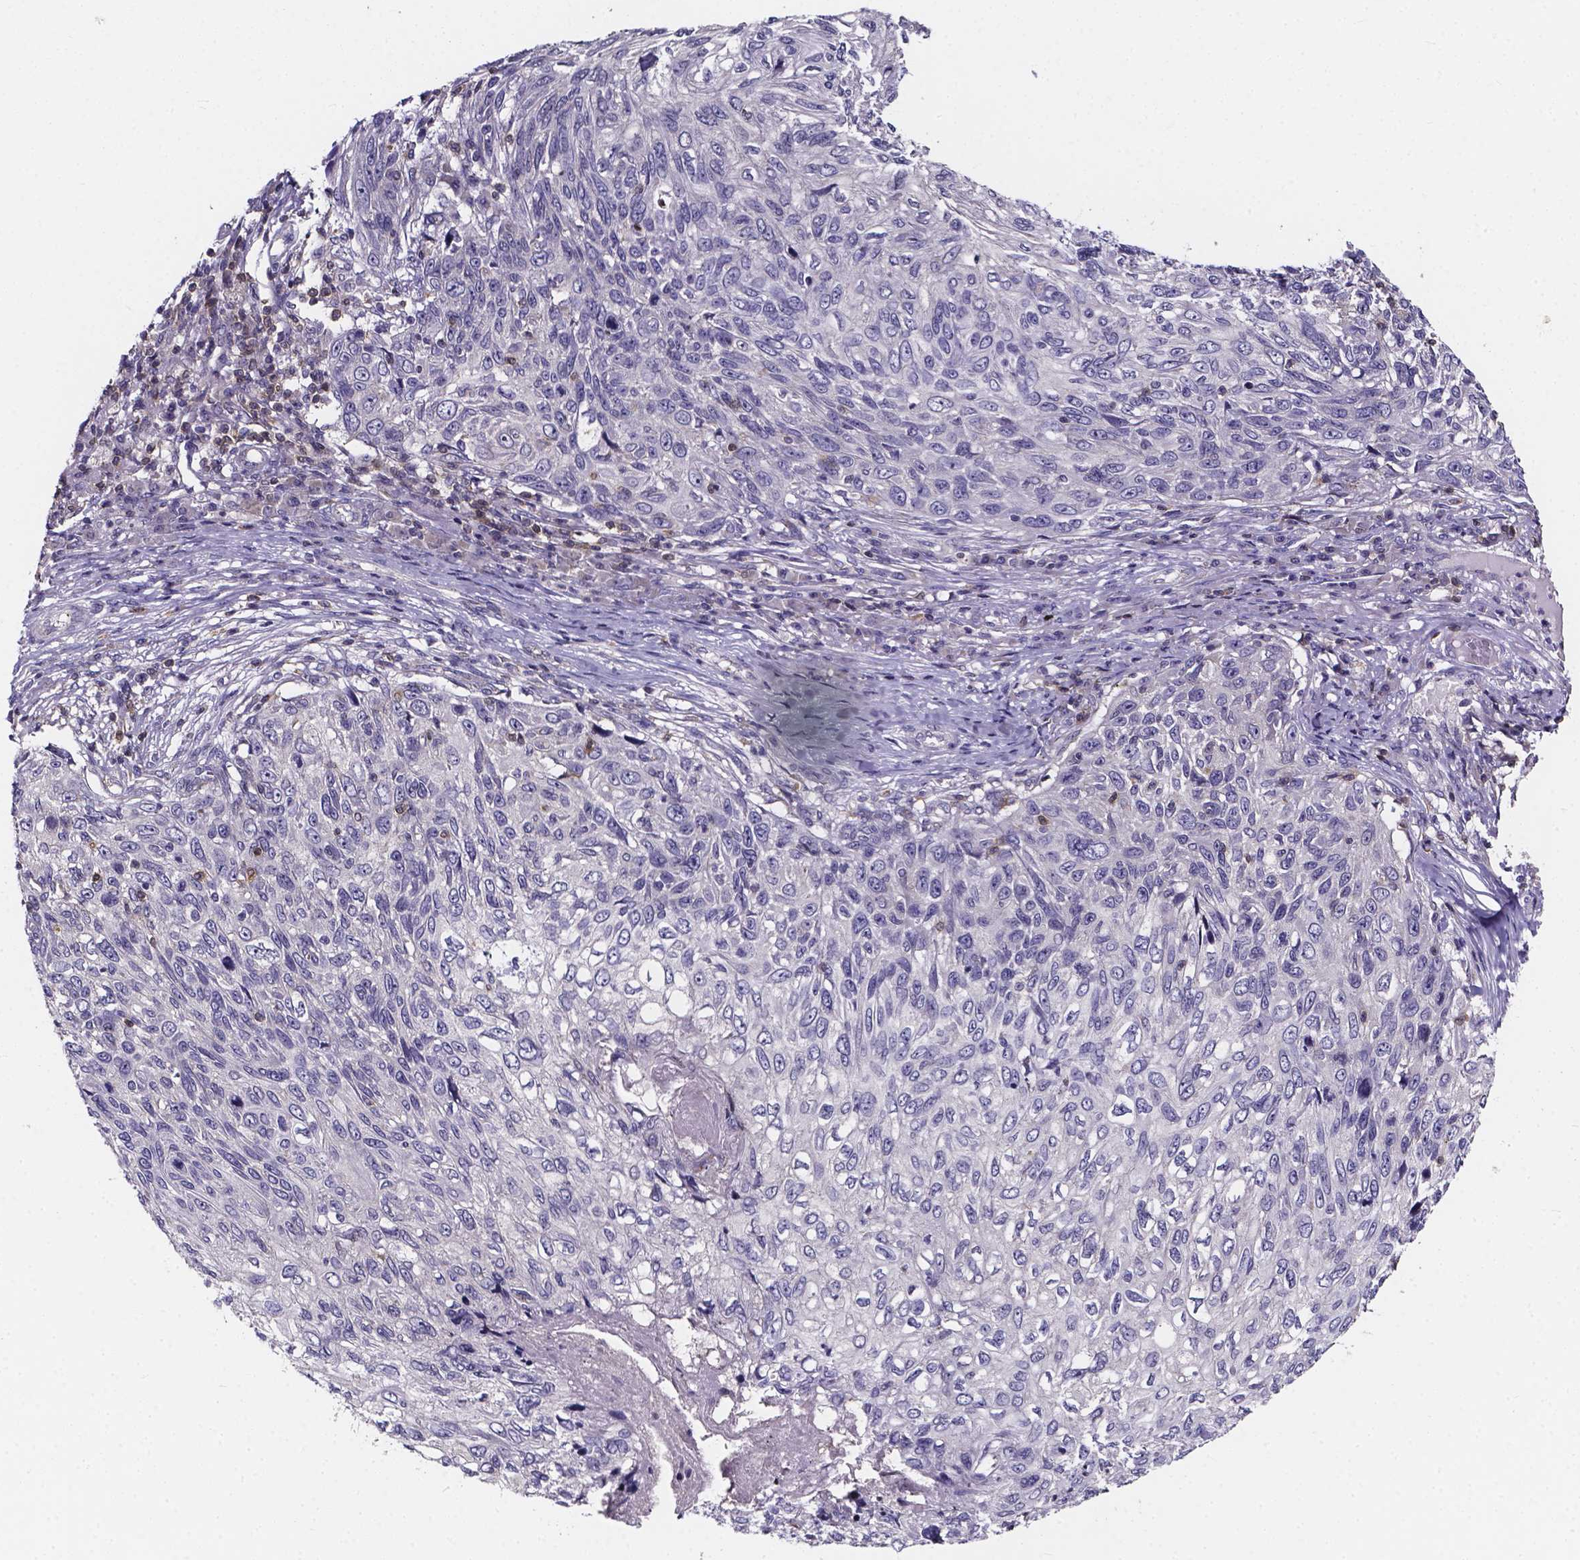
{"staining": {"intensity": "negative", "quantity": "none", "location": "none"}, "tissue": "skin cancer", "cell_type": "Tumor cells", "image_type": "cancer", "snomed": [{"axis": "morphology", "description": "Squamous cell carcinoma, NOS"}, {"axis": "topography", "description": "Skin"}], "caption": "Immunohistochemistry of human skin cancer (squamous cell carcinoma) shows no staining in tumor cells. The staining is performed using DAB brown chromogen with nuclei counter-stained in using hematoxylin.", "gene": "THEMIS", "patient": {"sex": "male", "age": 92}}